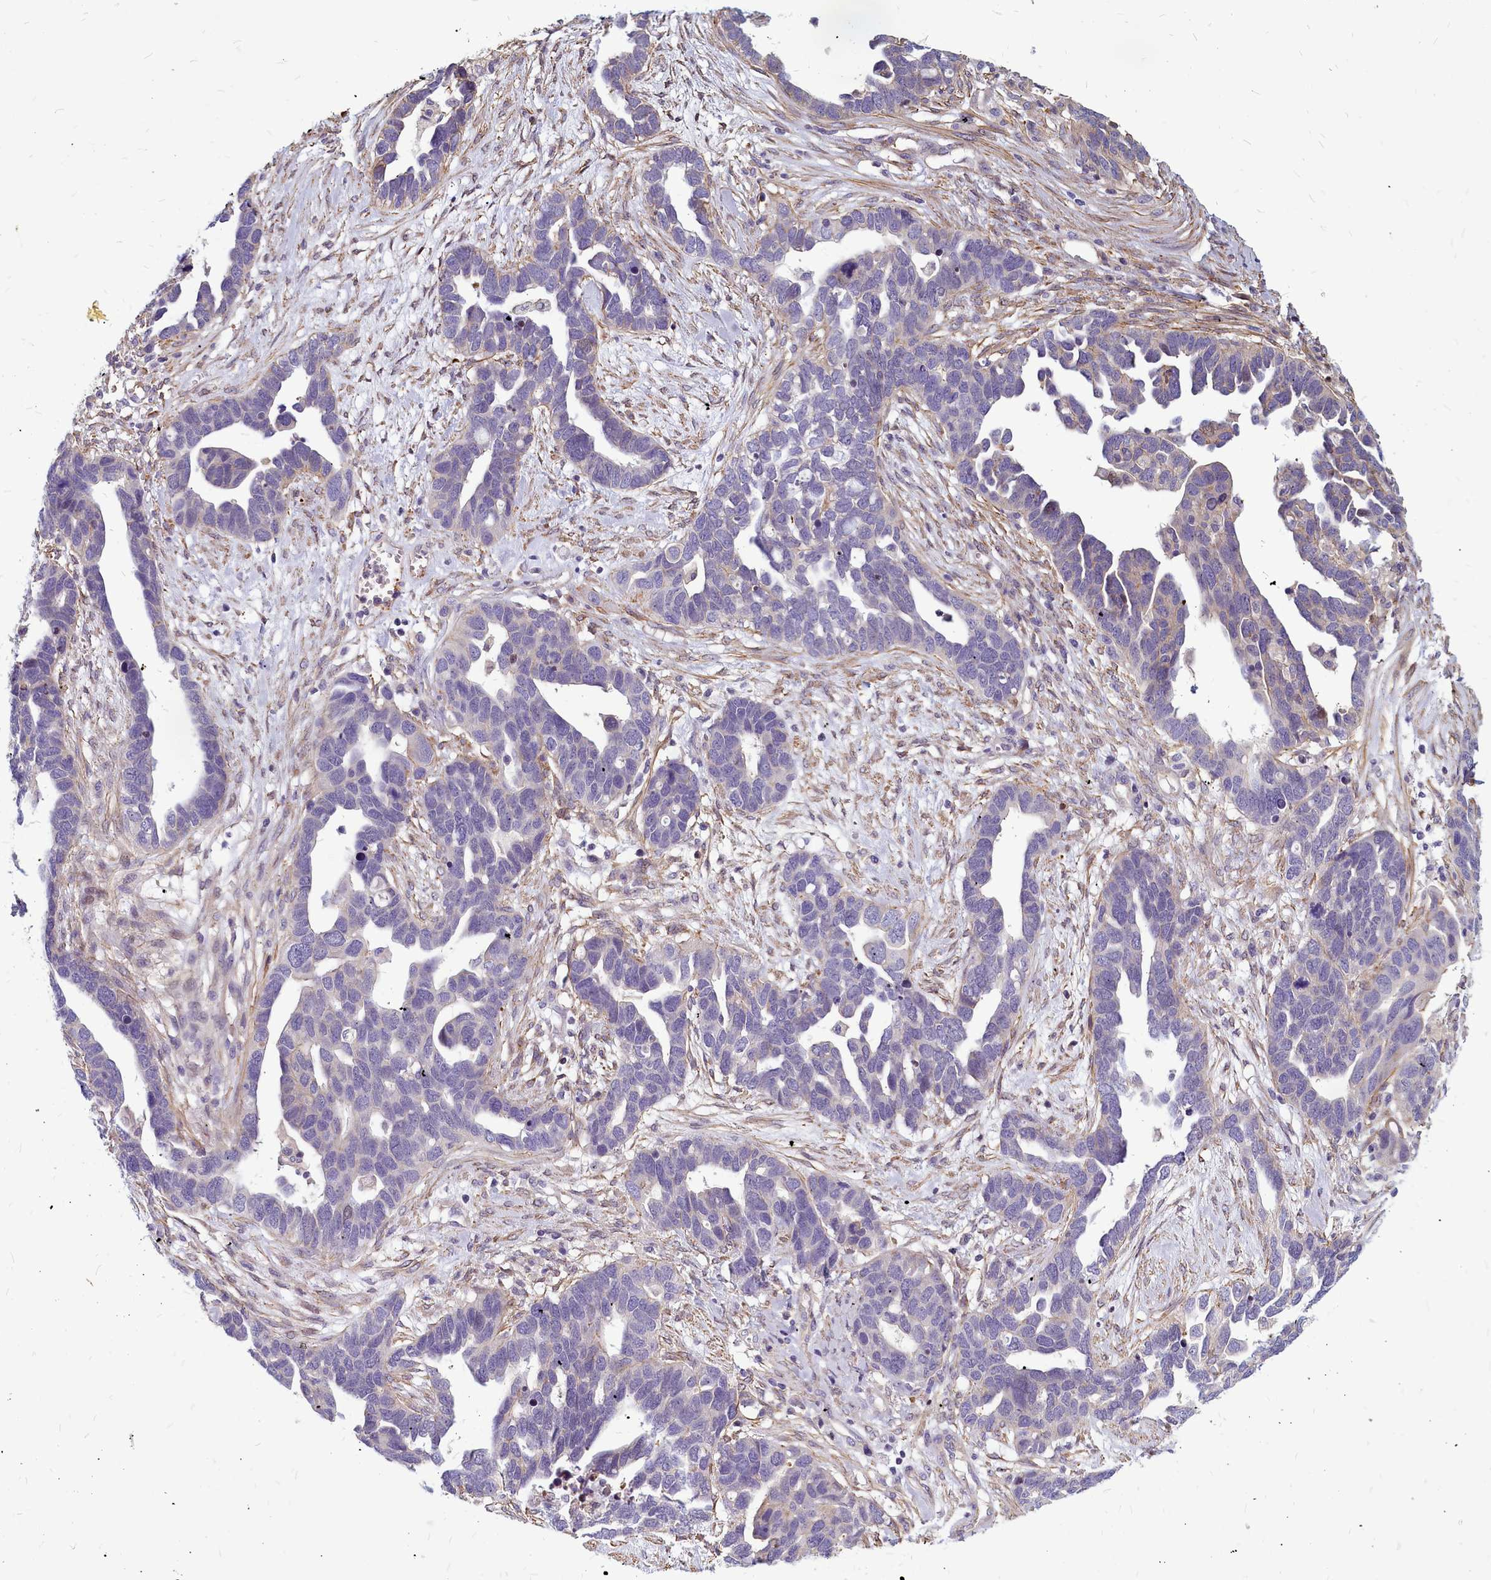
{"staining": {"intensity": "weak", "quantity": "<25%", "location": "cytoplasmic/membranous"}, "tissue": "ovarian cancer", "cell_type": "Tumor cells", "image_type": "cancer", "snomed": [{"axis": "morphology", "description": "Cystadenocarcinoma, serous, NOS"}, {"axis": "topography", "description": "Ovary"}], "caption": "DAB (3,3'-diaminobenzidine) immunohistochemical staining of human ovarian cancer exhibits no significant expression in tumor cells. (Stains: DAB (3,3'-diaminobenzidine) immunohistochemistry with hematoxylin counter stain, Microscopy: brightfield microscopy at high magnification).", "gene": "TTC5", "patient": {"sex": "female", "age": 54}}